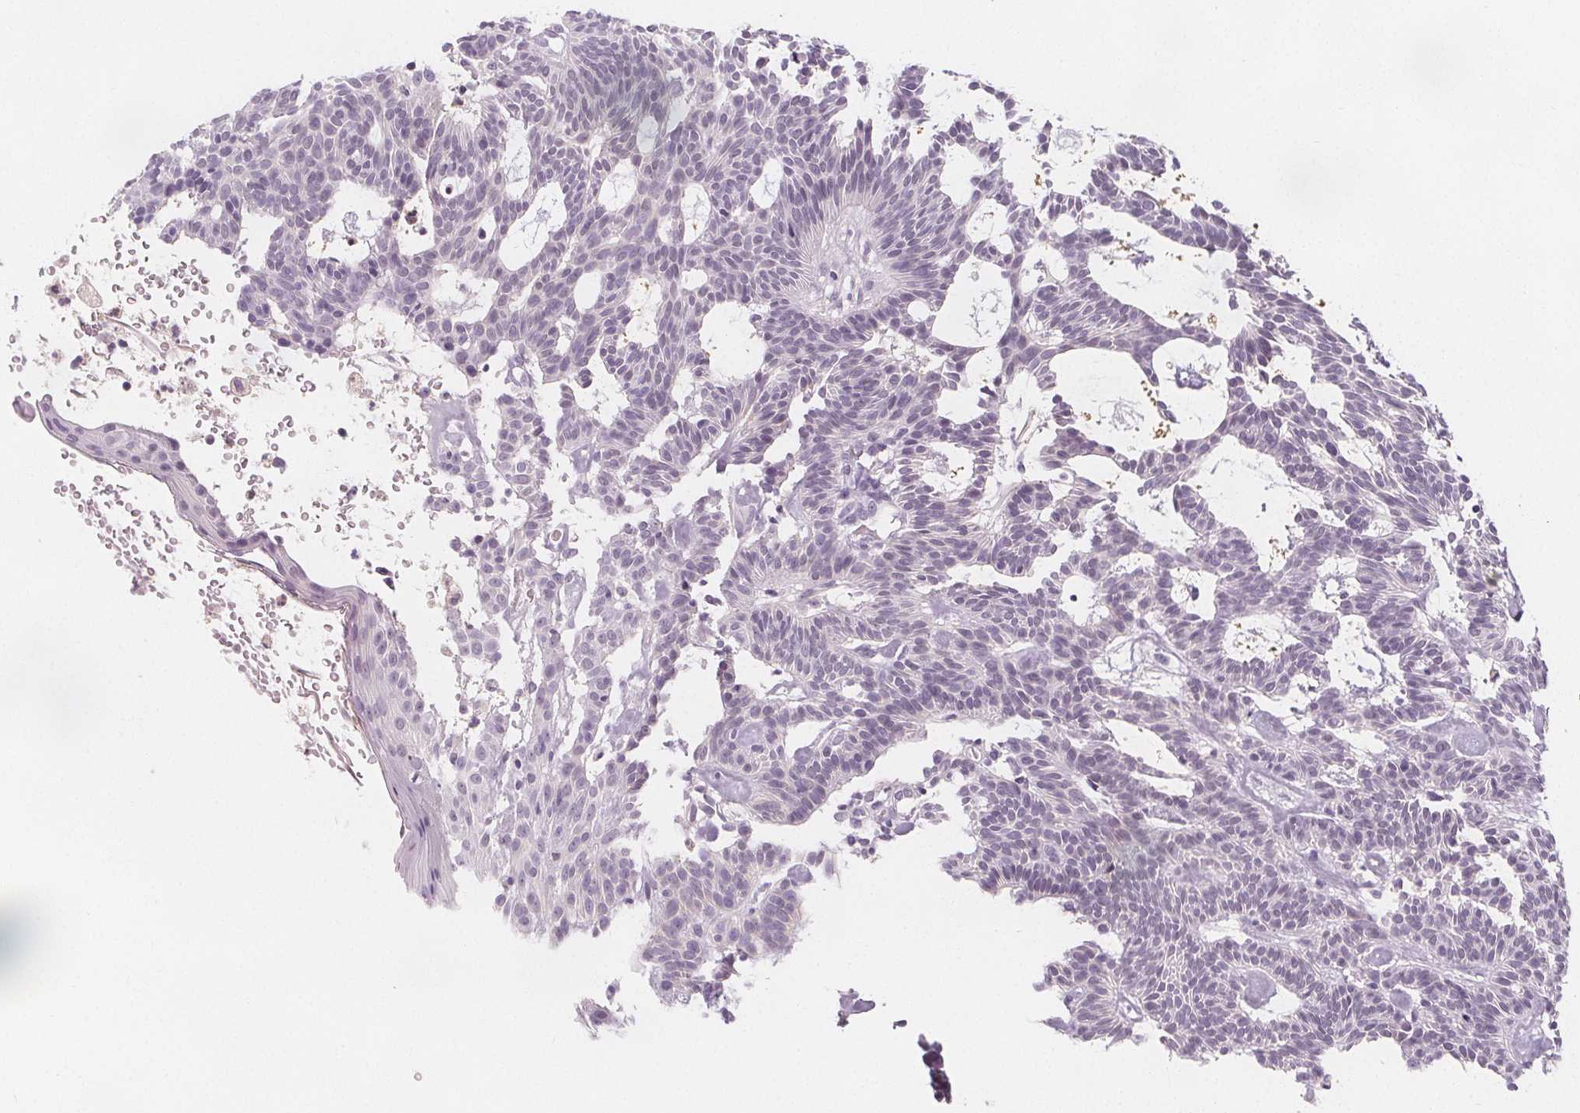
{"staining": {"intensity": "negative", "quantity": "none", "location": "none"}, "tissue": "skin cancer", "cell_type": "Tumor cells", "image_type": "cancer", "snomed": [{"axis": "morphology", "description": "Basal cell carcinoma"}, {"axis": "topography", "description": "Skin"}], "caption": "Tumor cells show no significant positivity in basal cell carcinoma (skin).", "gene": "UGP2", "patient": {"sex": "male", "age": 85}}